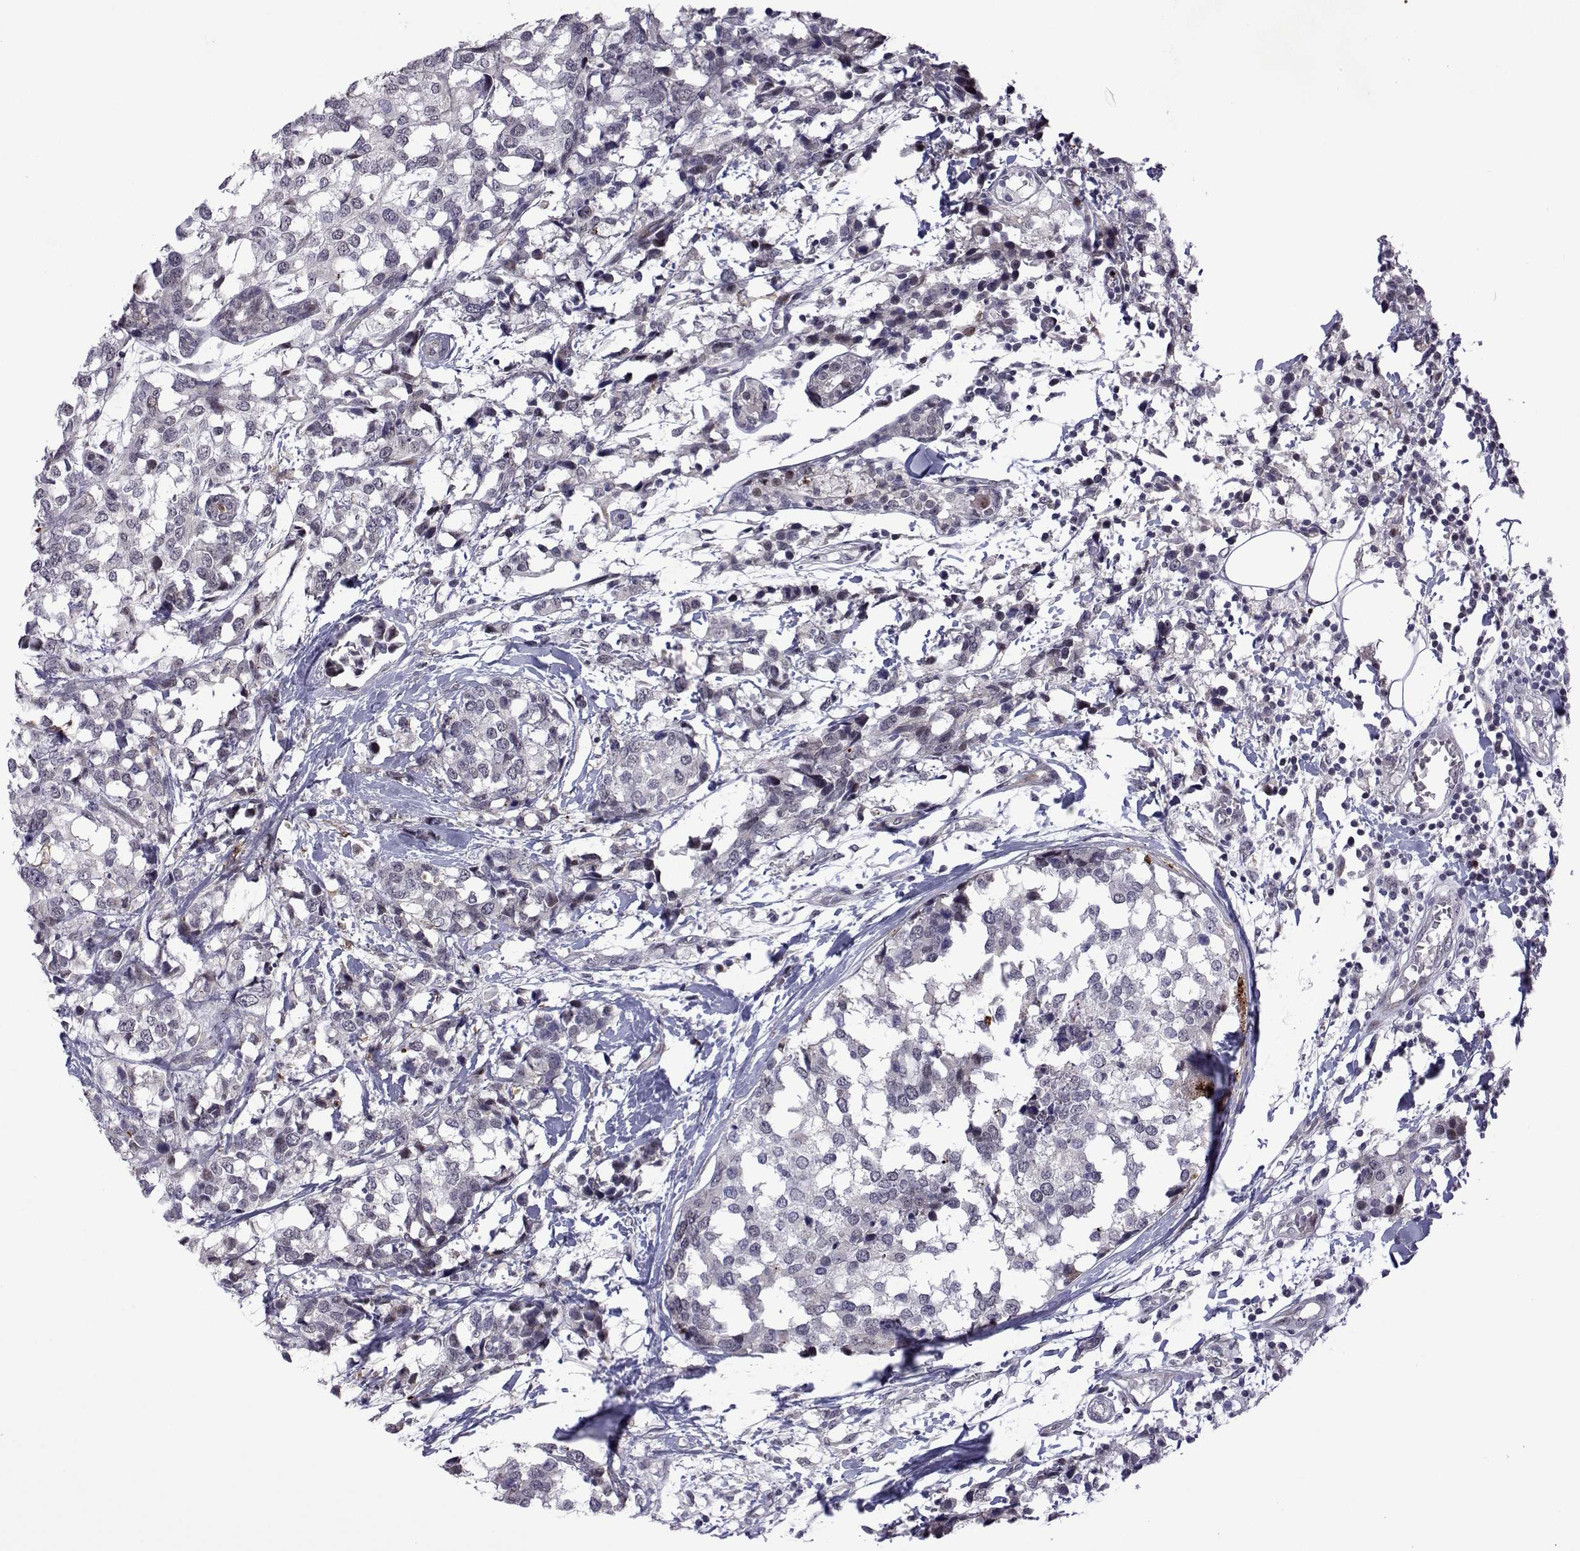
{"staining": {"intensity": "negative", "quantity": "none", "location": "none"}, "tissue": "breast cancer", "cell_type": "Tumor cells", "image_type": "cancer", "snomed": [{"axis": "morphology", "description": "Lobular carcinoma"}, {"axis": "topography", "description": "Breast"}], "caption": "High power microscopy micrograph of an immunohistochemistry (IHC) photomicrograph of breast cancer (lobular carcinoma), revealing no significant staining in tumor cells.", "gene": "EFCAB3", "patient": {"sex": "female", "age": 59}}